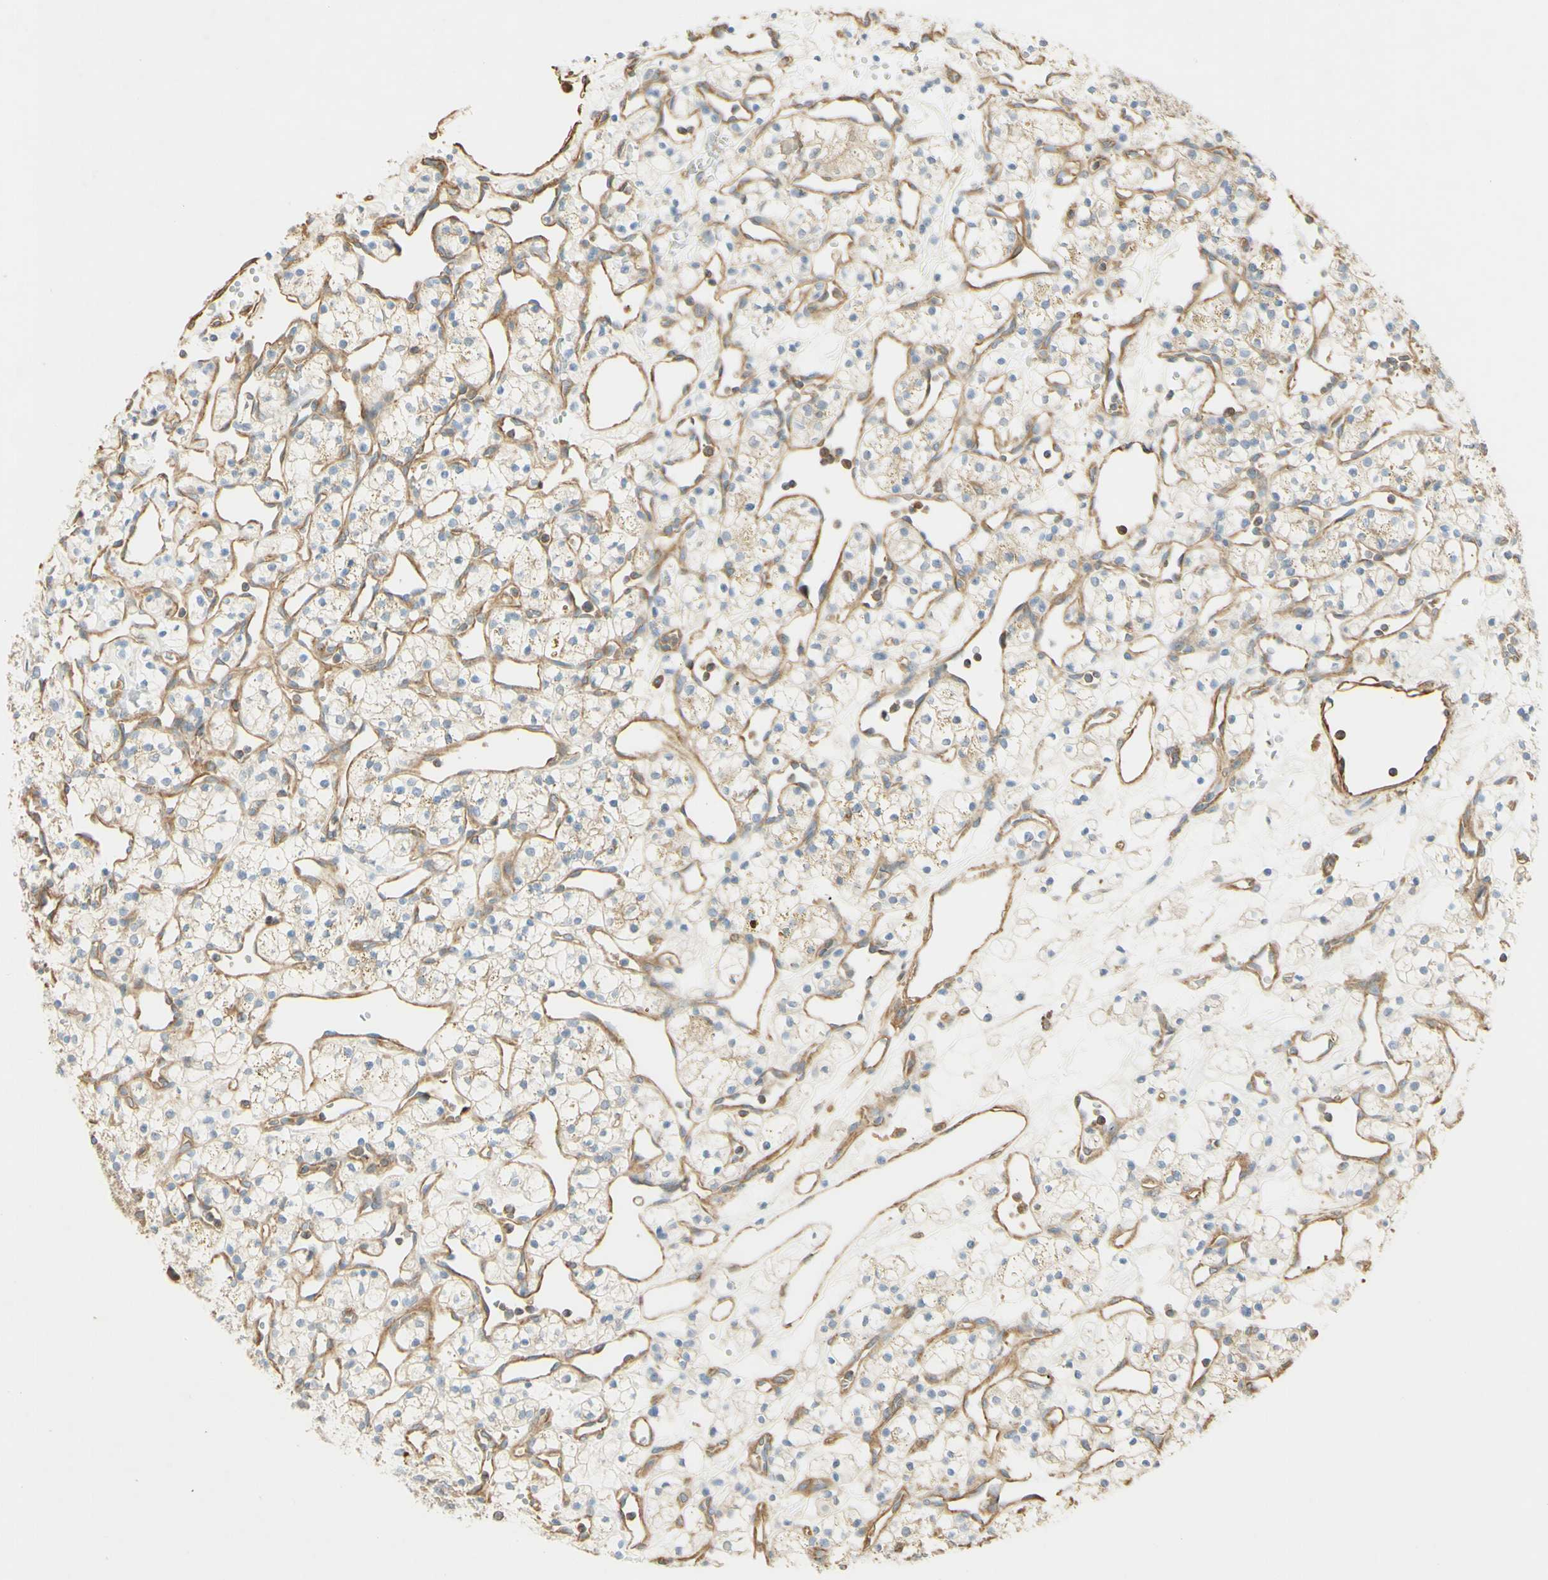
{"staining": {"intensity": "negative", "quantity": "none", "location": "none"}, "tissue": "renal cancer", "cell_type": "Tumor cells", "image_type": "cancer", "snomed": [{"axis": "morphology", "description": "Adenocarcinoma, NOS"}, {"axis": "topography", "description": "Kidney"}], "caption": "This is a photomicrograph of immunohistochemistry (IHC) staining of renal adenocarcinoma, which shows no staining in tumor cells.", "gene": "IKBKG", "patient": {"sex": "female", "age": 60}}